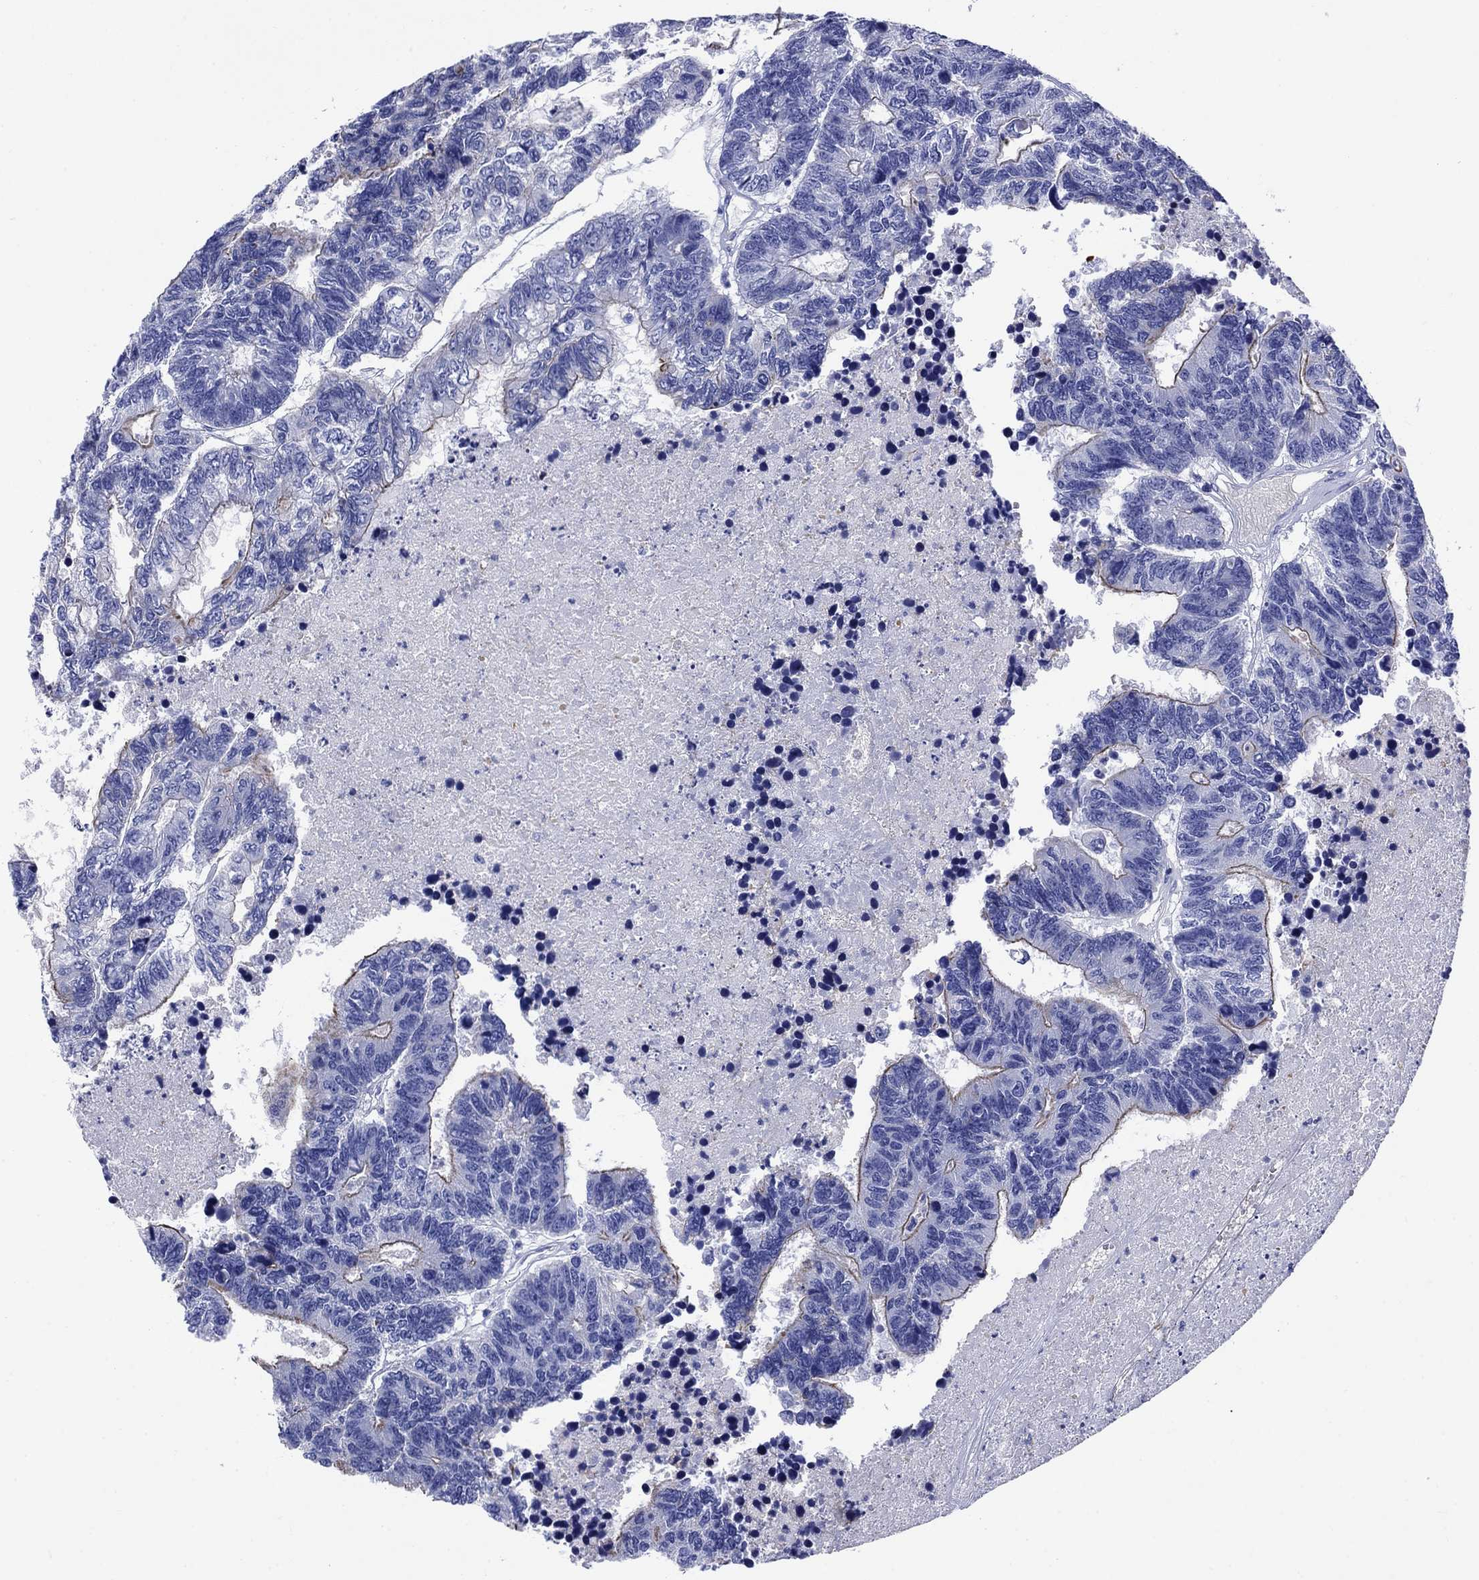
{"staining": {"intensity": "strong", "quantity": "<25%", "location": "cytoplasmic/membranous"}, "tissue": "colorectal cancer", "cell_type": "Tumor cells", "image_type": "cancer", "snomed": [{"axis": "morphology", "description": "Adenocarcinoma, NOS"}, {"axis": "topography", "description": "Colon"}], "caption": "A brown stain labels strong cytoplasmic/membranous positivity of a protein in human colorectal cancer tumor cells.", "gene": "SLC1A2", "patient": {"sex": "female", "age": 48}}